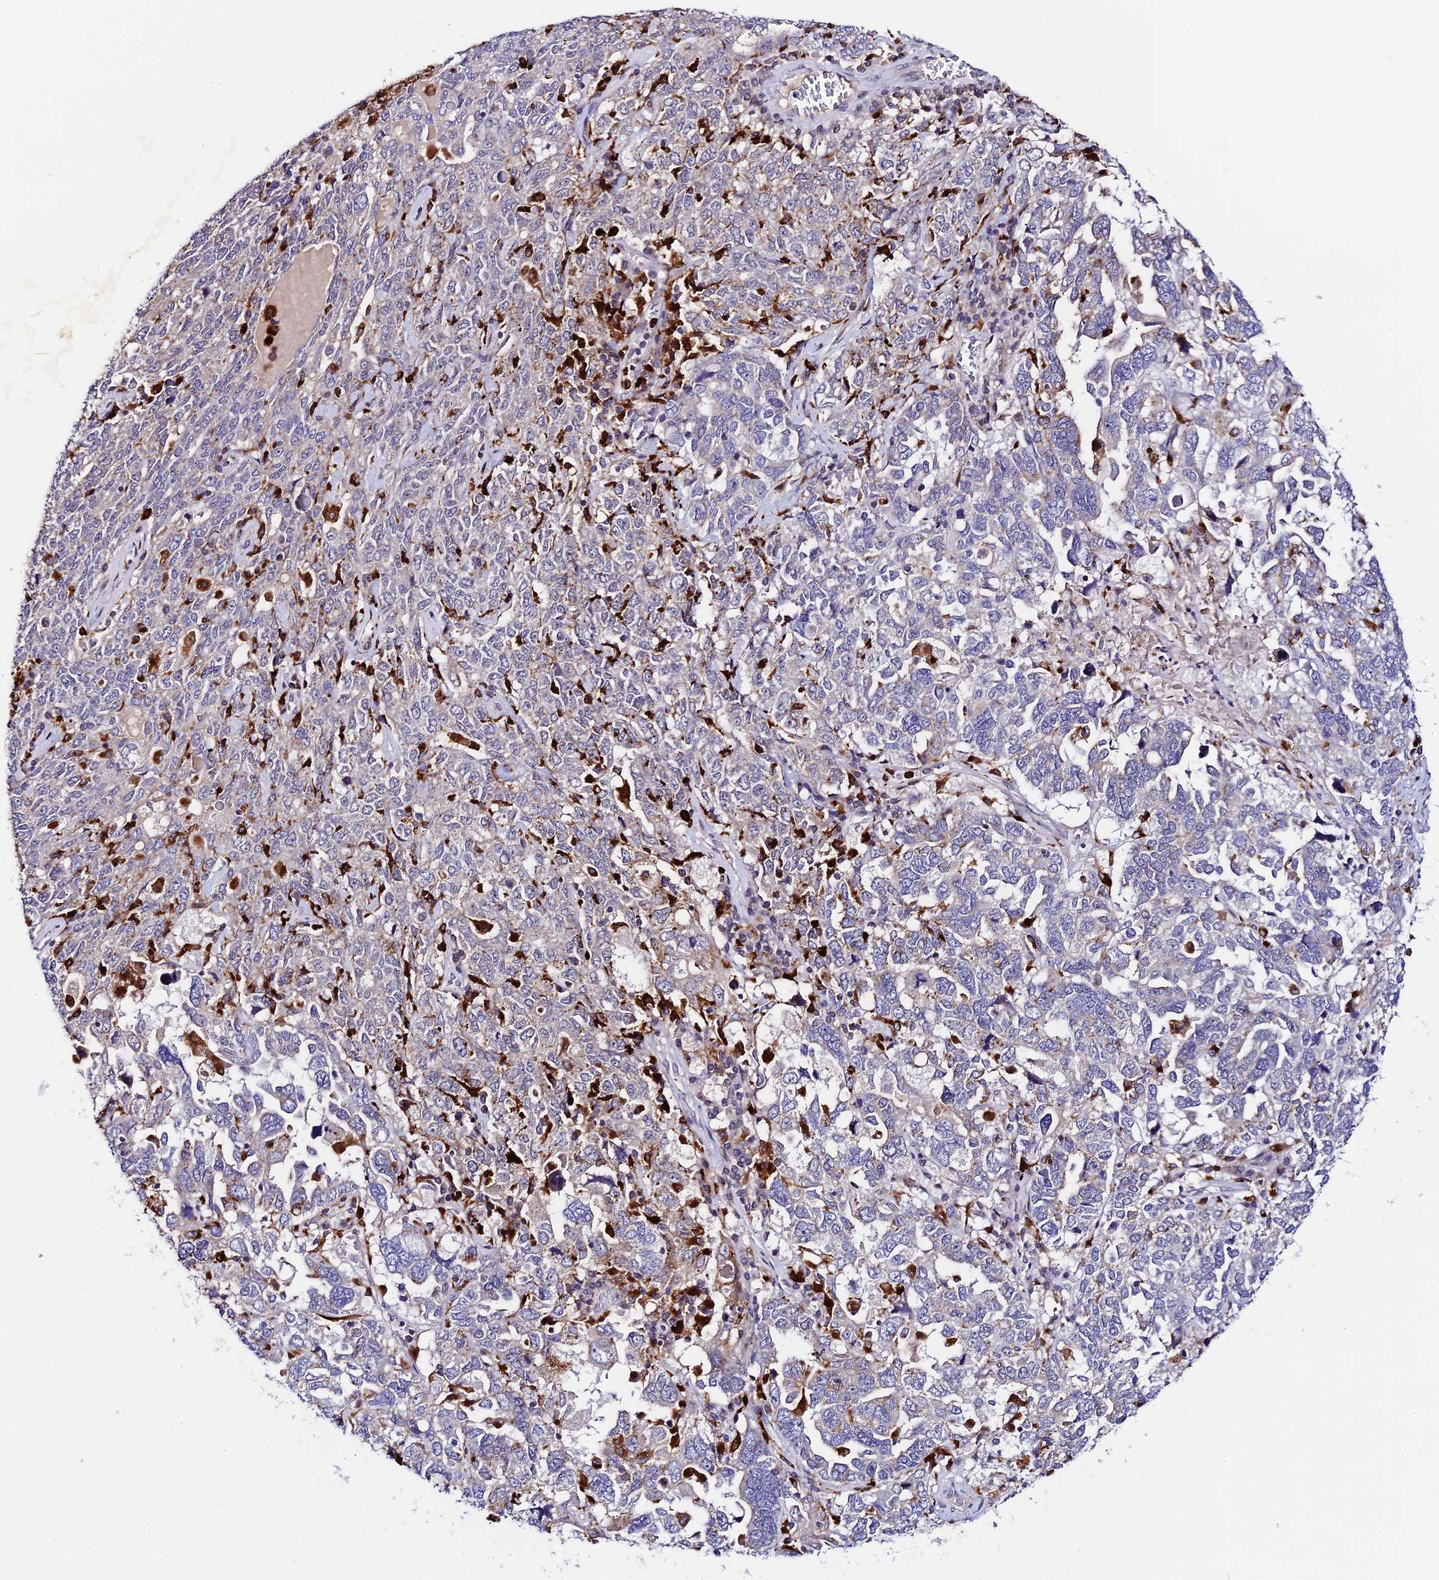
{"staining": {"intensity": "negative", "quantity": "none", "location": "none"}, "tissue": "ovarian cancer", "cell_type": "Tumor cells", "image_type": "cancer", "snomed": [{"axis": "morphology", "description": "Carcinoma, endometroid"}, {"axis": "topography", "description": "Ovary"}], "caption": "Immunohistochemistry image of ovarian endometroid carcinoma stained for a protein (brown), which shows no expression in tumor cells. (DAB (3,3'-diaminobenzidine) immunohistochemistry visualized using brightfield microscopy, high magnification).", "gene": "HIC1", "patient": {"sex": "female", "age": 62}}